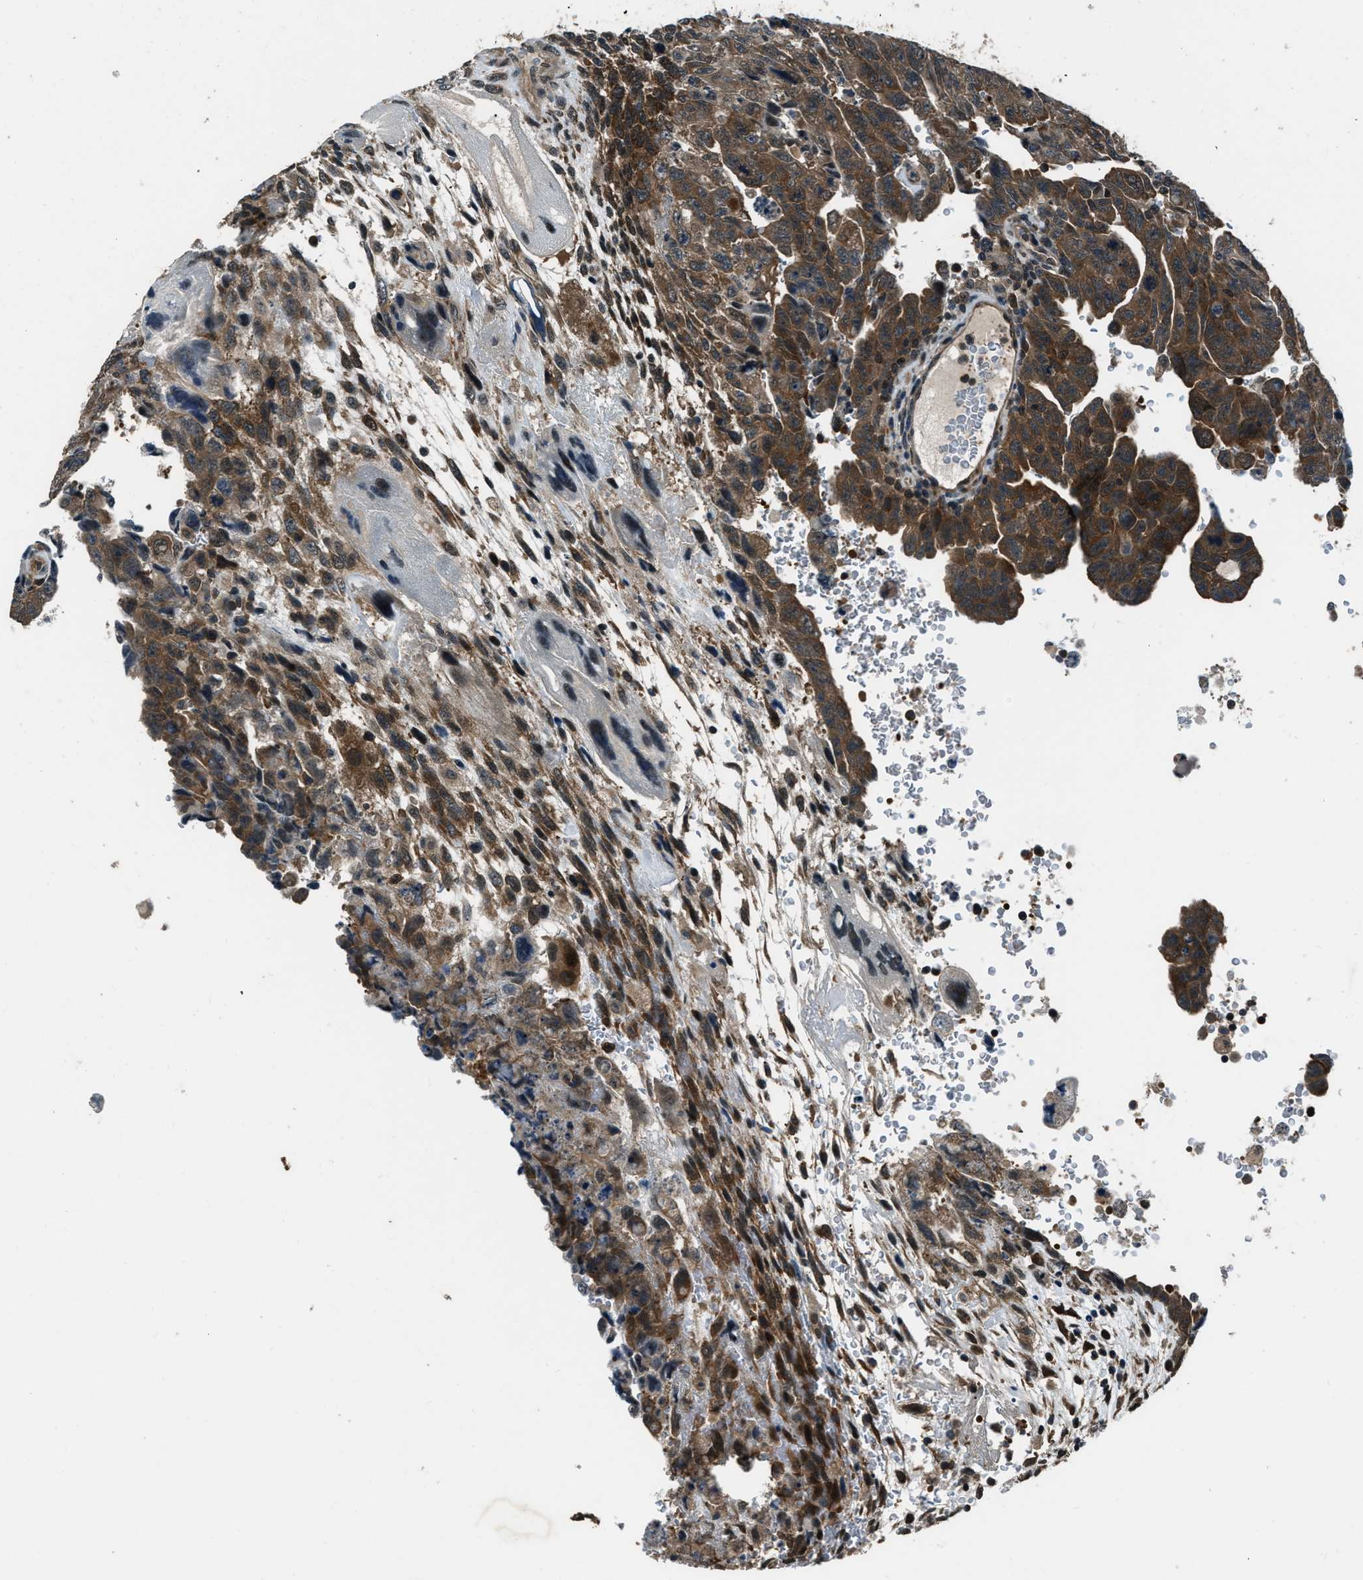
{"staining": {"intensity": "moderate", "quantity": ">75%", "location": "cytoplasmic/membranous"}, "tissue": "testis cancer", "cell_type": "Tumor cells", "image_type": "cancer", "snomed": [{"axis": "morphology", "description": "Carcinoma, Embryonal, NOS"}, {"axis": "topography", "description": "Testis"}], "caption": "IHC of embryonal carcinoma (testis) shows medium levels of moderate cytoplasmic/membranous expression in about >75% of tumor cells. (Brightfield microscopy of DAB IHC at high magnification).", "gene": "NUDCD3", "patient": {"sex": "male", "age": 28}}